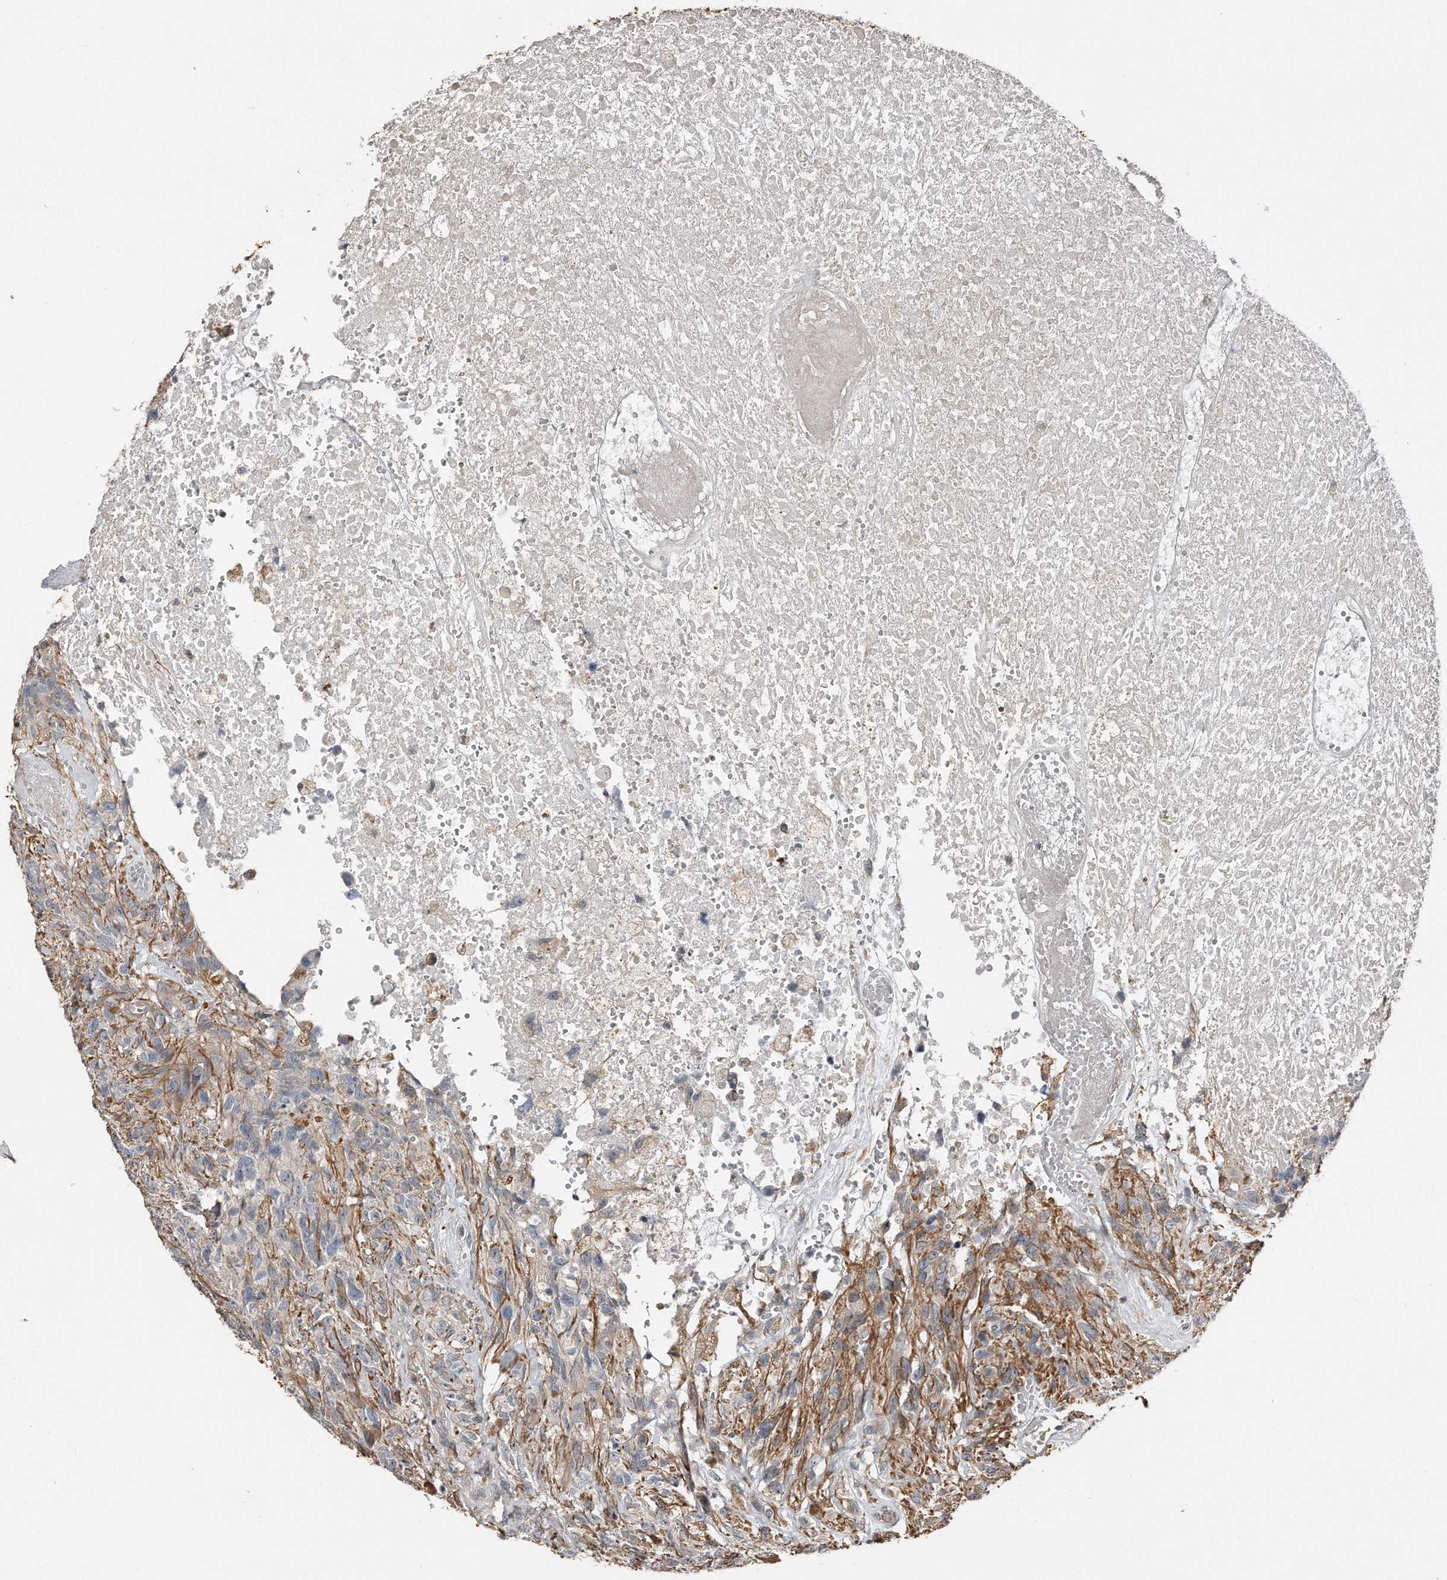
{"staining": {"intensity": "negative", "quantity": "none", "location": "none"}, "tissue": "glioma", "cell_type": "Tumor cells", "image_type": "cancer", "snomed": [{"axis": "morphology", "description": "Glioma, malignant, High grade"}, {"axis": "topography", "description": "Brain"}], "caption": "Human high-grade glioma (malignant) stained for a protein using immunohistochemistry reveals no expression in tumor cells.", "gene": "SNAP47", "patient": {"sex": "male", "age": 69}}